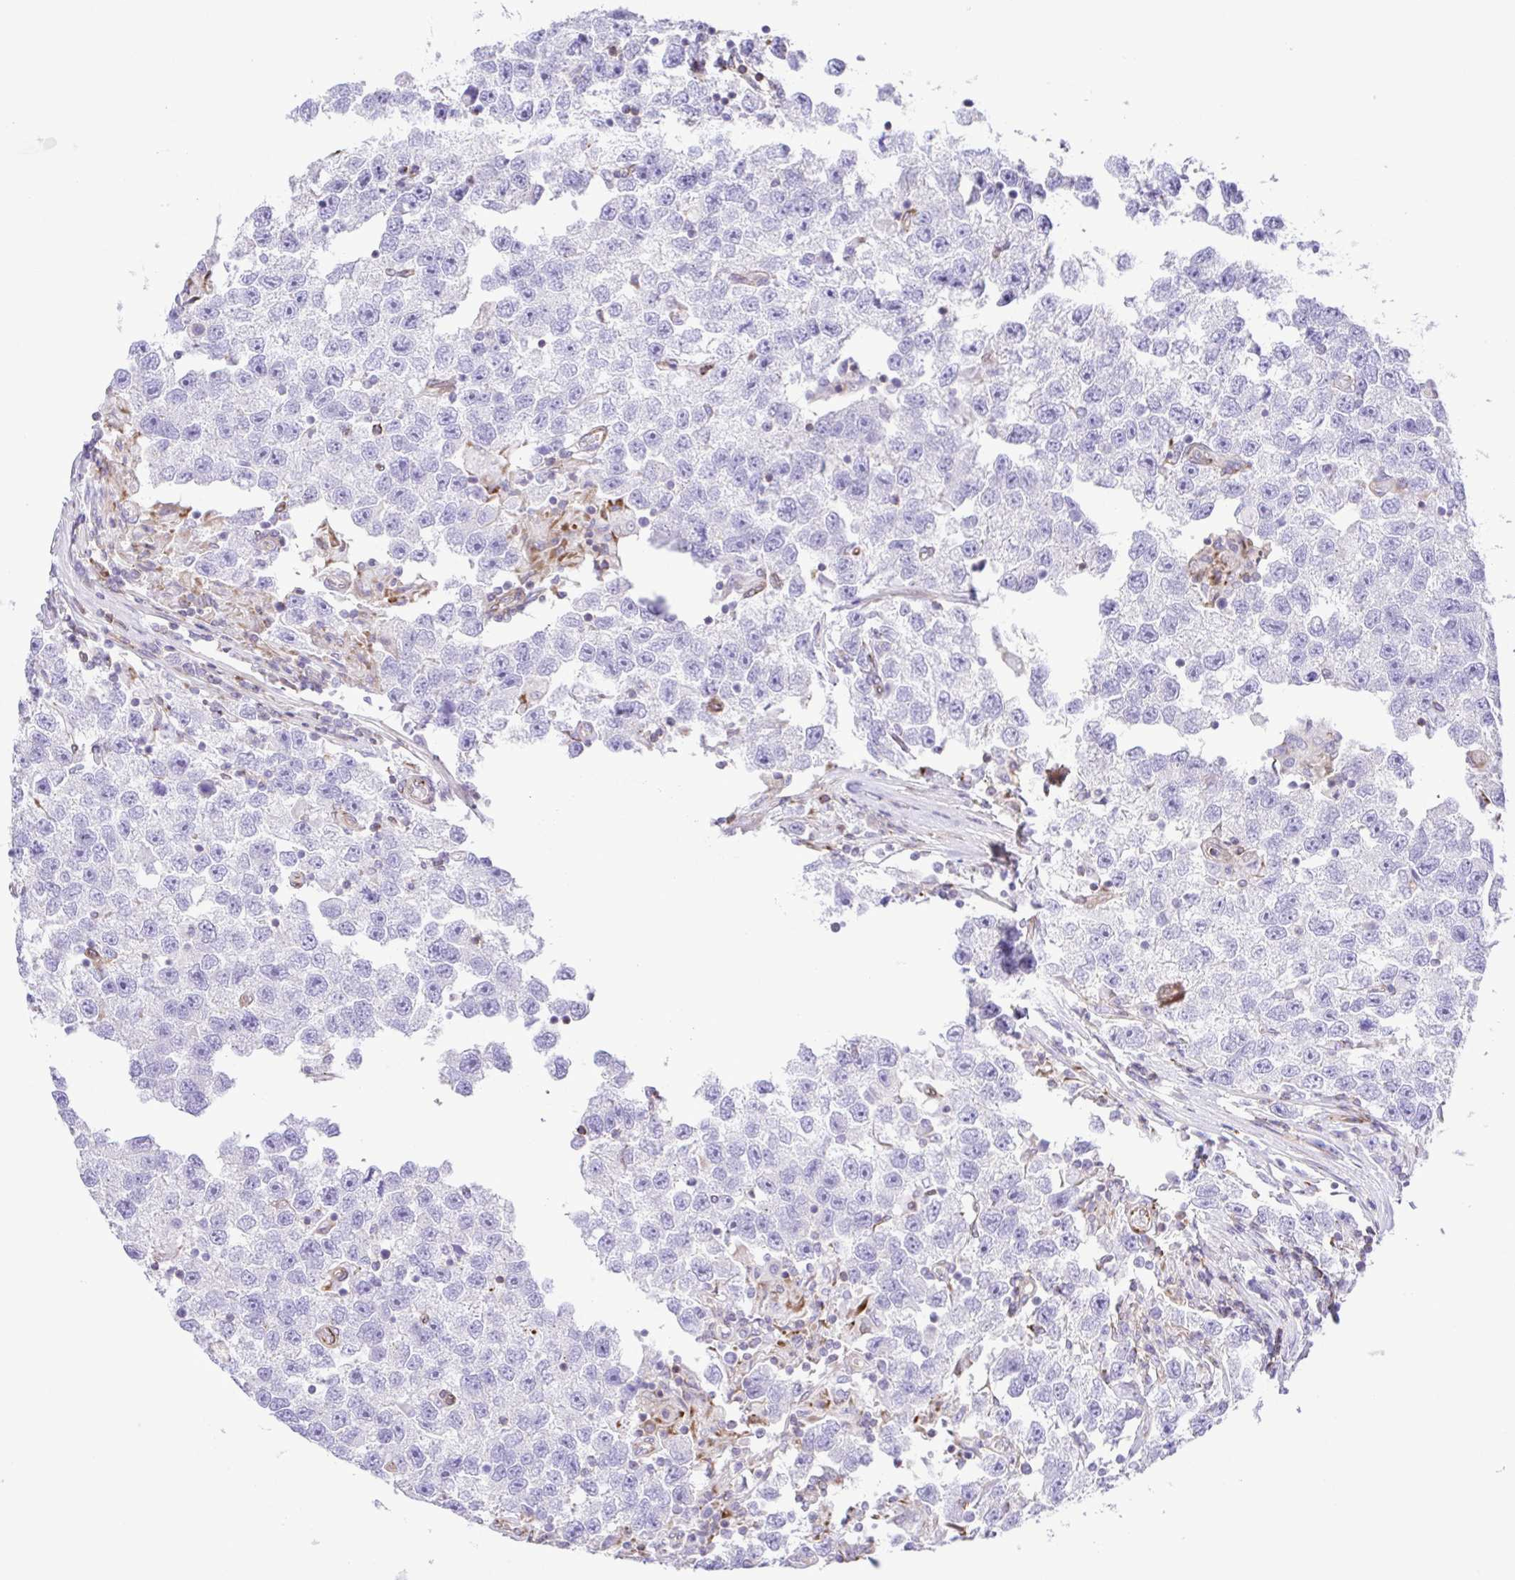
{"staining": {"intensity": "negative", "quantity": "none", "location": "none"}, "tissue": "testis cancer", "cell_type": "Tumor cells", "image_type": "cancer", "snomed": [{"axis": "morphology", "description": "Seminoma, NOS"}, {"axis": "topography", "description": "Testis"}], "caption": "Immunohistochemistry (IHC) of testis cancer (seminoma) displays no positivity in tumor cells.", "gene": "FLT1", "patient": {"sex": "male", "age": 26}}